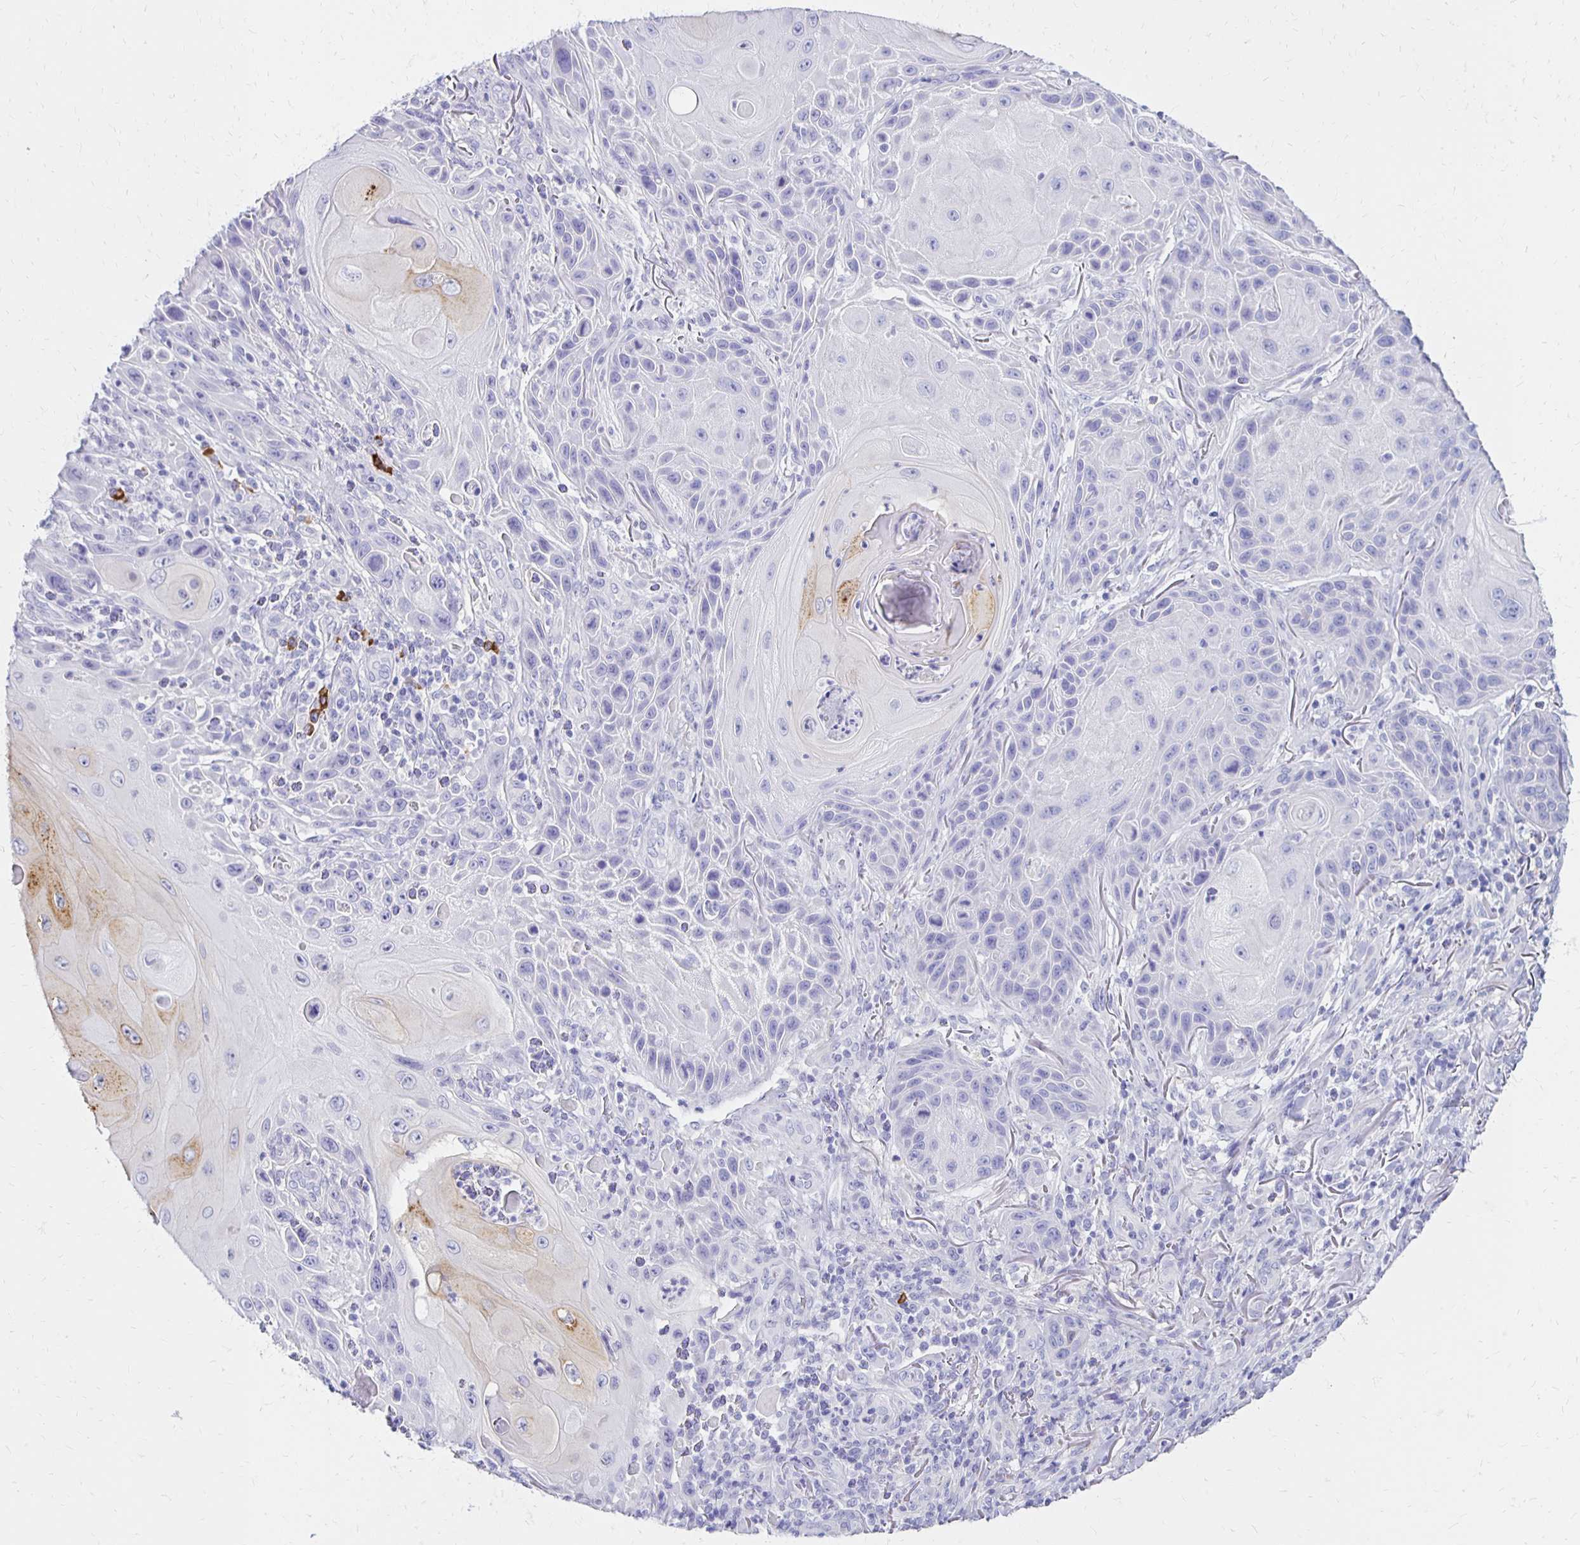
{"staining": {"intensity": "weak", "quantity": "<25%", "location": "cytoplasmic/membranous"}, "tissue": "skin cancer", "cell_type": "Tumor cells", "image_type": "cancer", "snomed": [{"axis": "morphology", "description": "Squamous cell carcinoma, NOS"}, {"axis": "topography", "description": "Skin"}], "caption": "The micrograph shows no staining of tumor cells in squamous cell carcinoma (skin). (Brightfield microscopy of DAB IHC at high magnification).", "gene": "FNTB", "patient": {"sex": "female", "age": 94}}